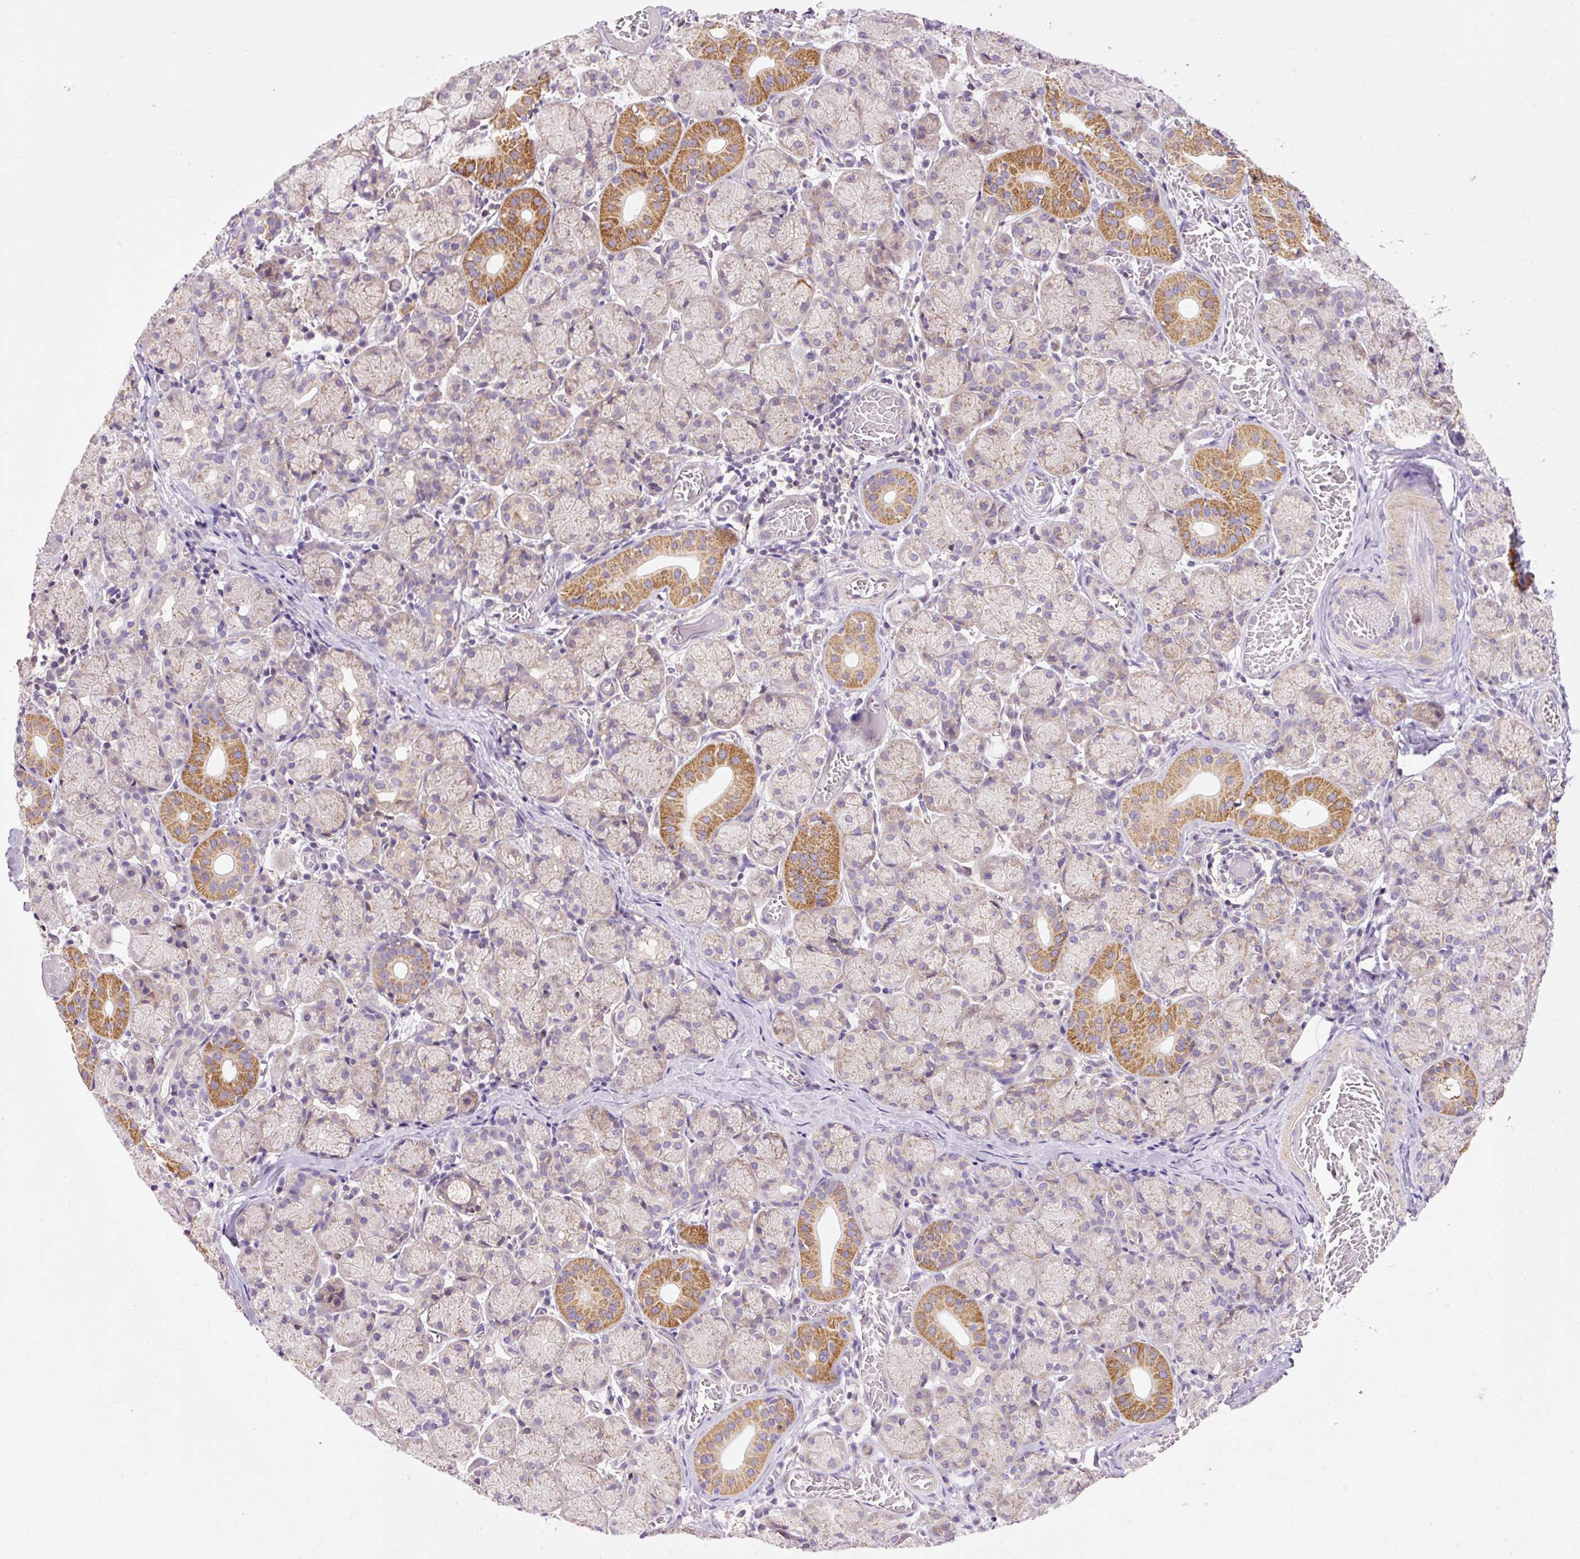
{"staining": {"intensity": "moderate", "quantity": "25%-75%", "location": "cytoplasmic/membranous"}, "tissue": "salivary gland", "cell_type": "Glandular cells", "image_type": "normal", "snomed": [{"axis": "morphology", "description": "Normal tissue, NOS"}, {"axis": "topography", "description": "Salivary gland"}], "caption": "Immunohistochemistry (DAB (3,3'-diaminobenzidine)) staining of normal human salivary gland exhibits moderate cytoplasmic/membranous protein staining in about 25%-75% of glandular cells.", "gene": "IMMT", "patient": {"sex": "female", "age": 24}}